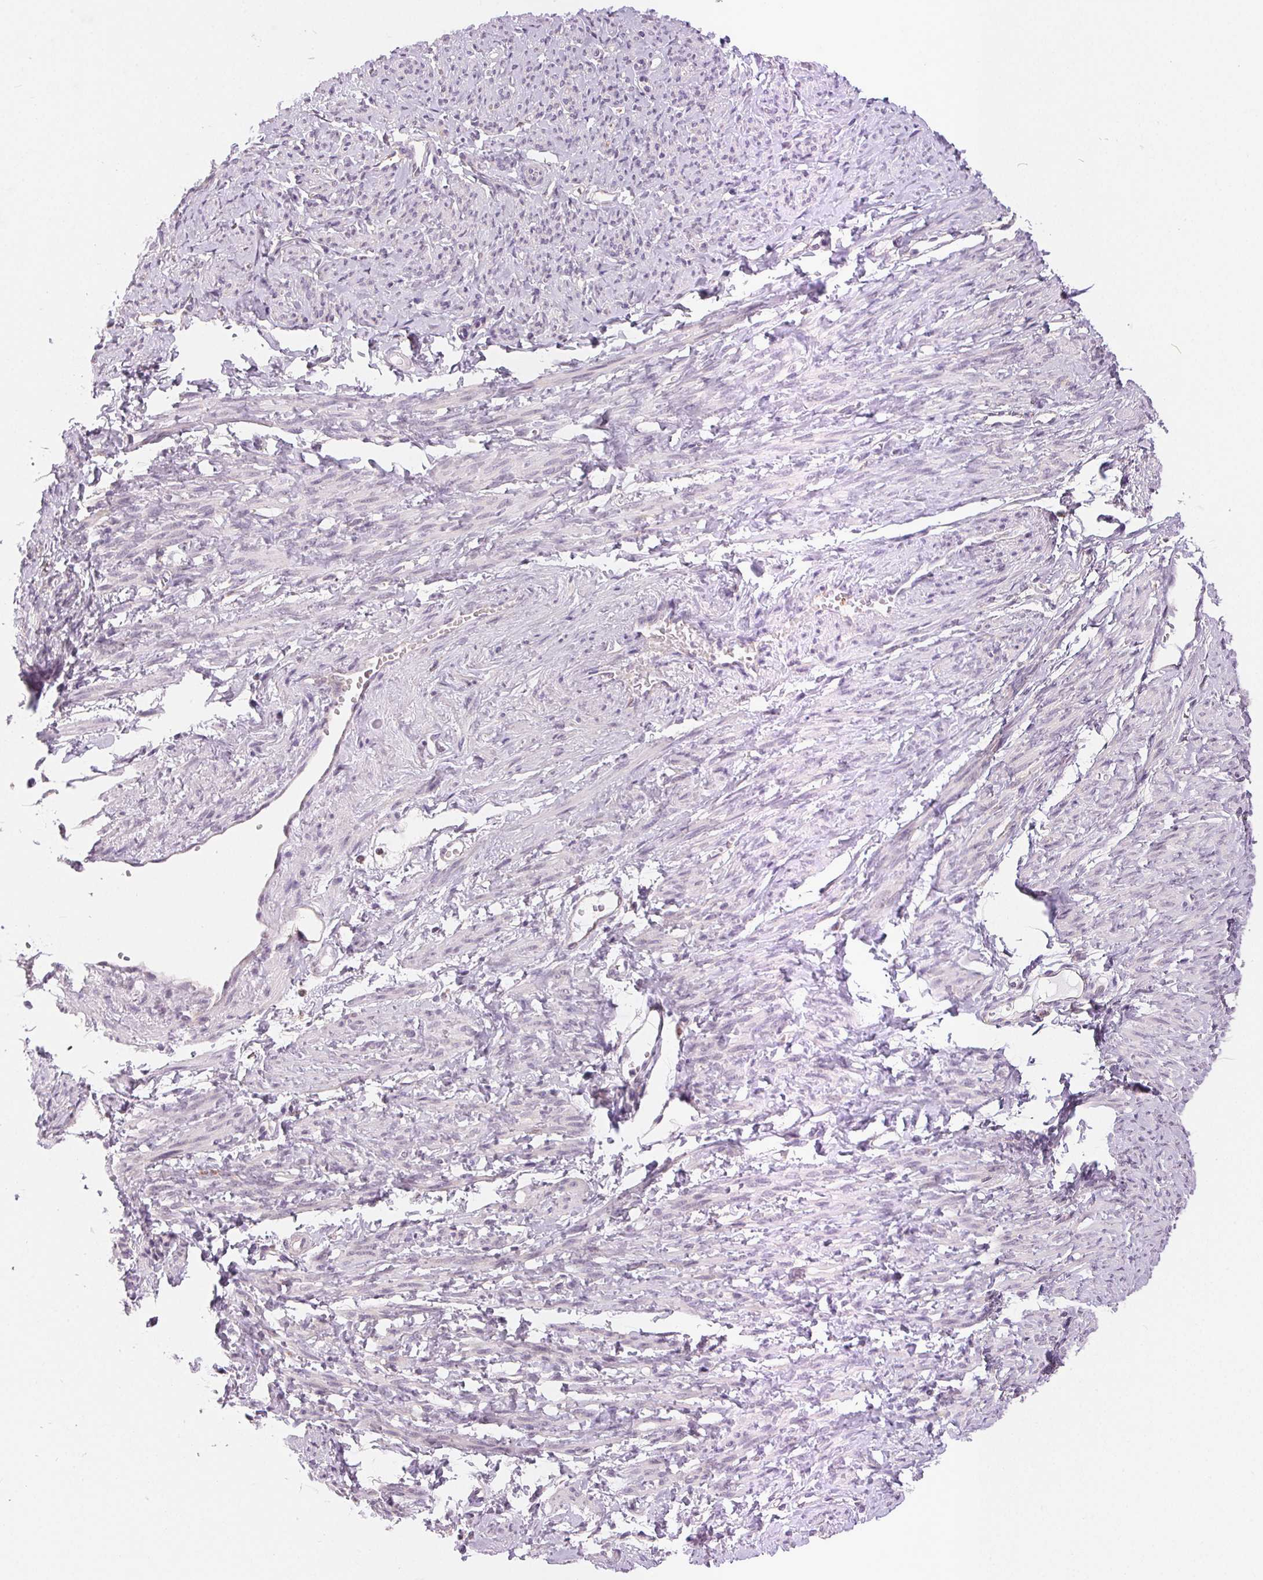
{"staining": {"intensity": "negative", "quantity": "none", "location": "none"}, "tissue": "smooth muscle", "cell_type": "Smooth muscle cells", "image_type": "normal", "snomed": [{"axis": "morphology", "description": "Normal tissue, NOS"}, {"axis": "topography", "description": "Smooth muscle"}], "caption": "This is an immunohistochemistry histopathology image of benign human smooth muscle. There is no staining in smooth muscle cells.", "gene": "POU2F2", "patient": {"sex": "female", "age": 65}}